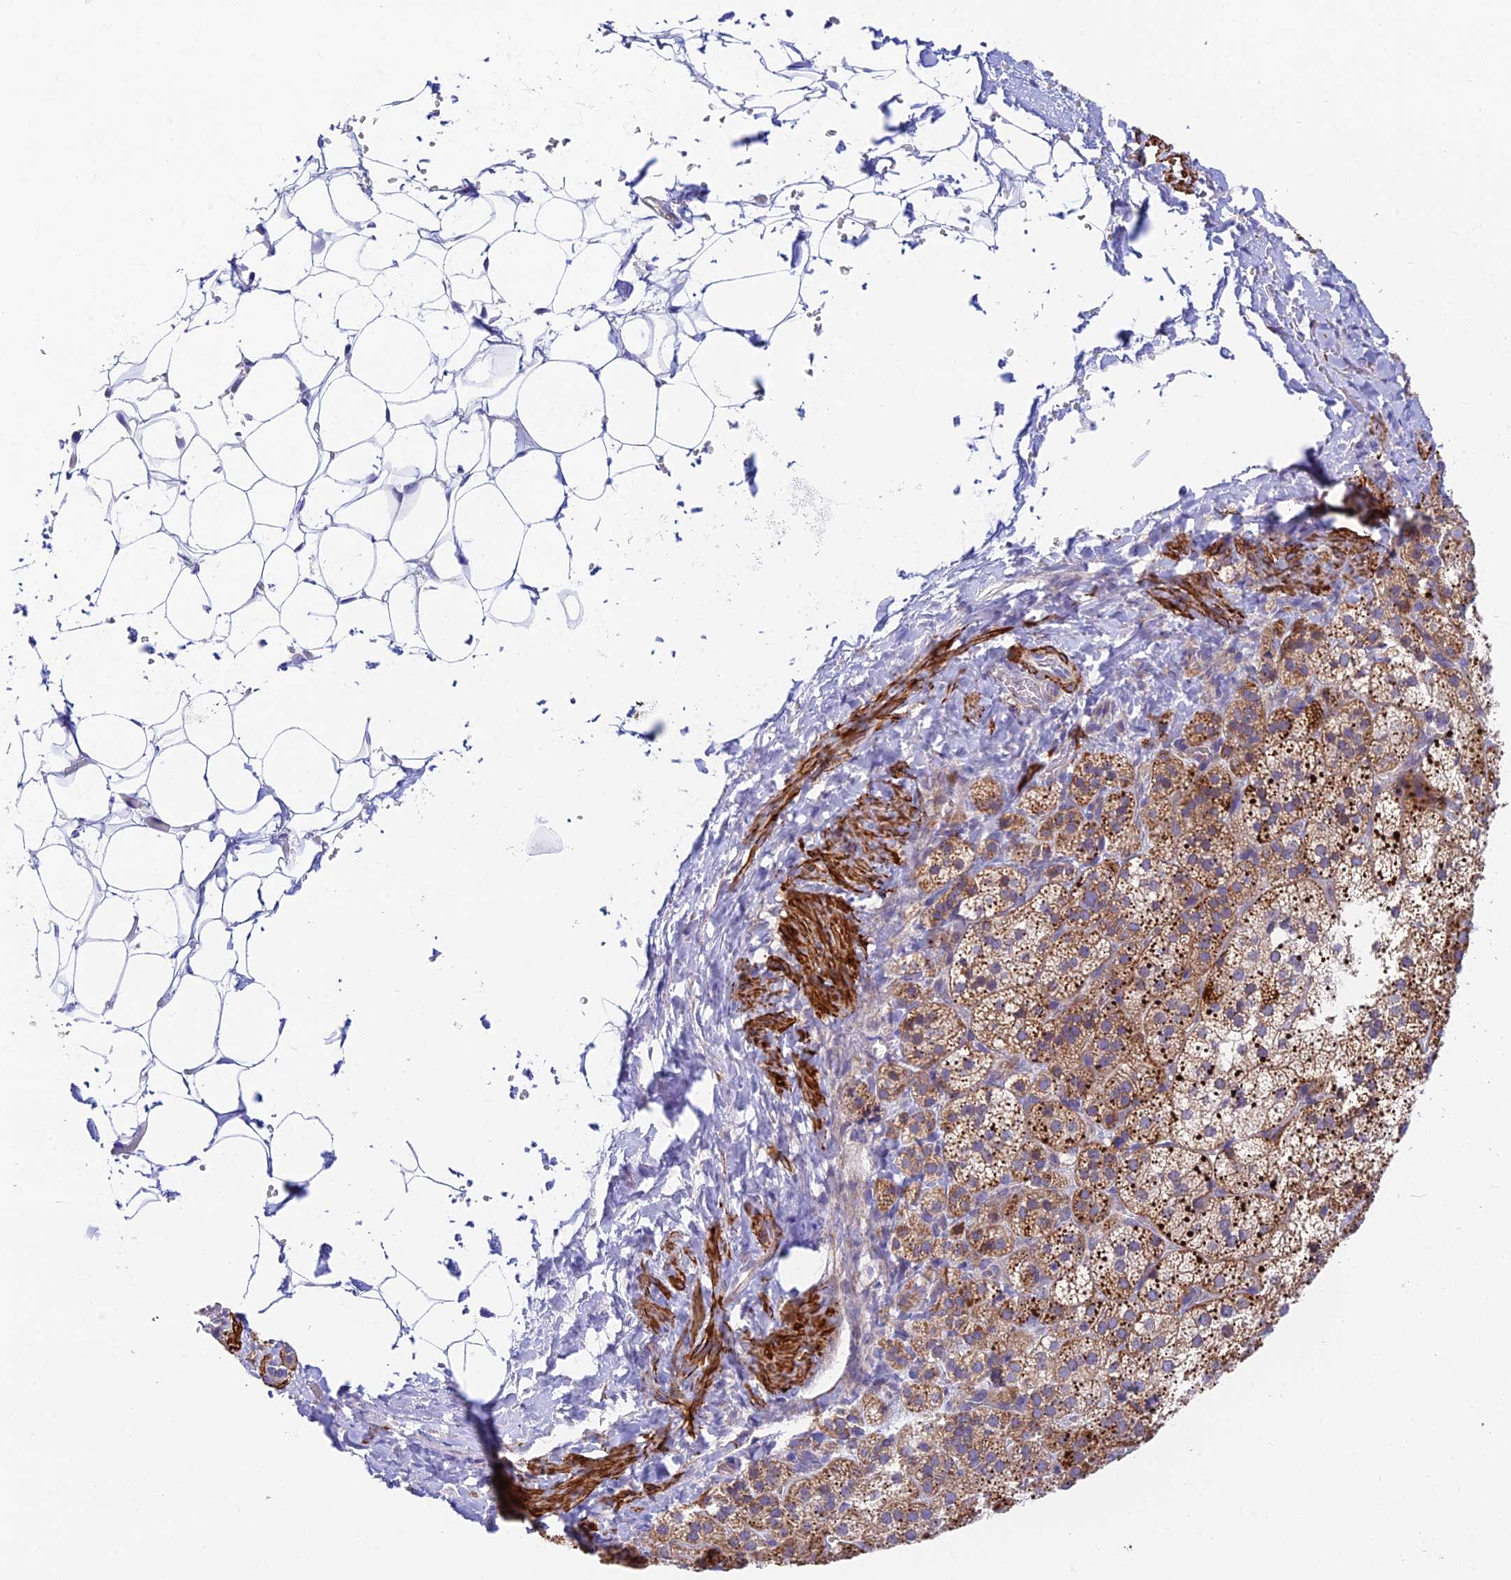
{"staining": {"intensity": "strong", "quantity": "25%-75%", "location": "cytoplasmic/membranous"}, "tissue": "adrenal gland", "cell_type": "Glandular cells", "image_type": "normal", "snomed": [{"axis": "morphology", "description": "Normal tissue, NOS"}, {"axis": "topography", "description": "Adrenal gland"}], "caption": "Adrenal gland stained with immunohistochemistry (IHC) displays strong cytoplasmic/membranous positivity in about 25%-75% of glandular cells.", "gene": "ANKRD50", "patient": {"sex": "female", "age": 44}}